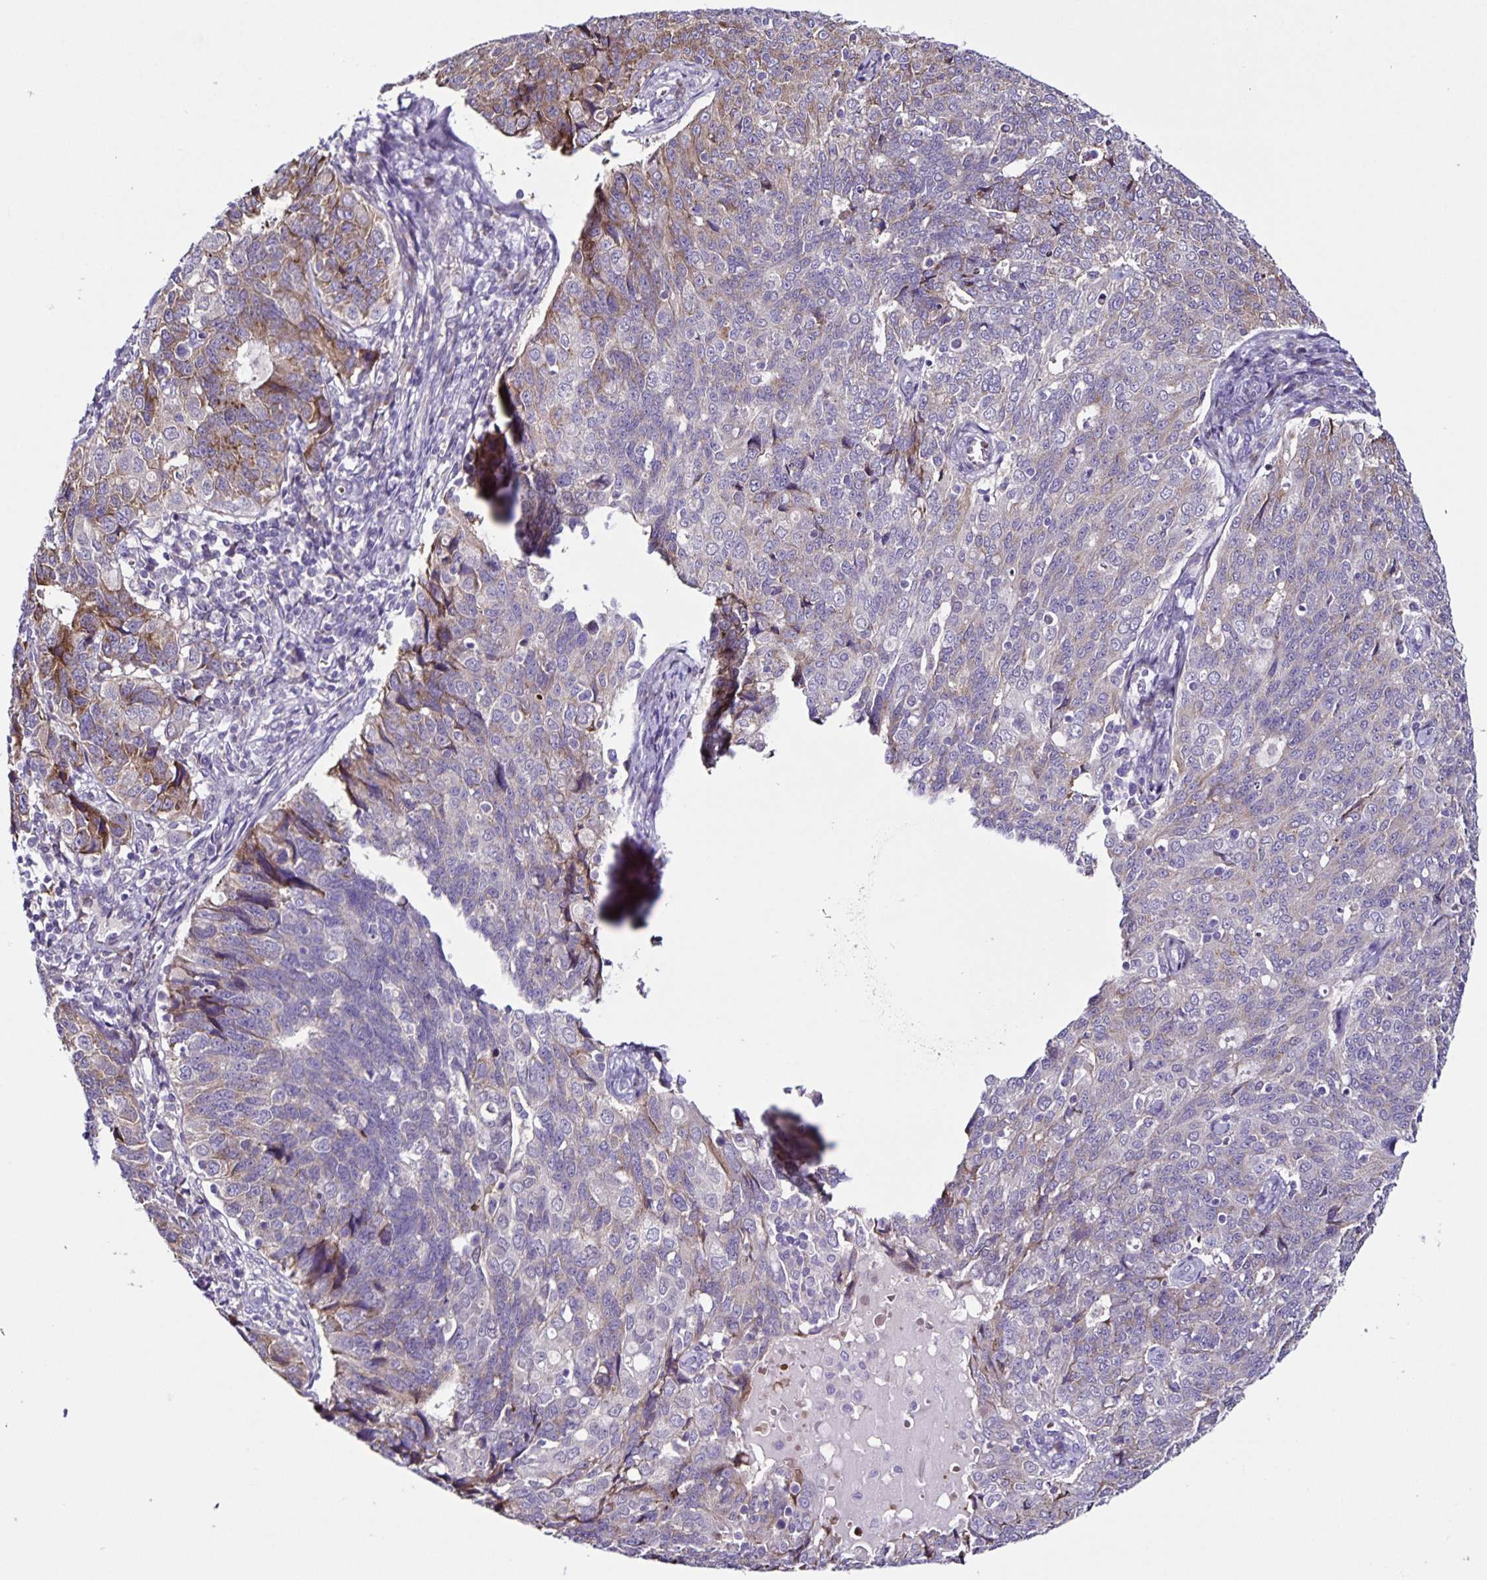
{"staining": {"intensity": "weak", "quantity": "<25%", "location": "cytoplasmic/membranous"}, "tissue": "endometrial cancer", "cell_type": "Tumor cells", "image_type": "cancer", "snomed": [{"axis": "morphology", "description": "Adenocarcinoma, NOS"}, {"axis": "topography", "description": "Endometrium"}], "caption": "Tumor cells show no significant positivity in endometrial adenocarcinoma. Nuclei are stained in blue.", "gene": "RNFT2", "patient": {"sex": "female", "age": 43}}